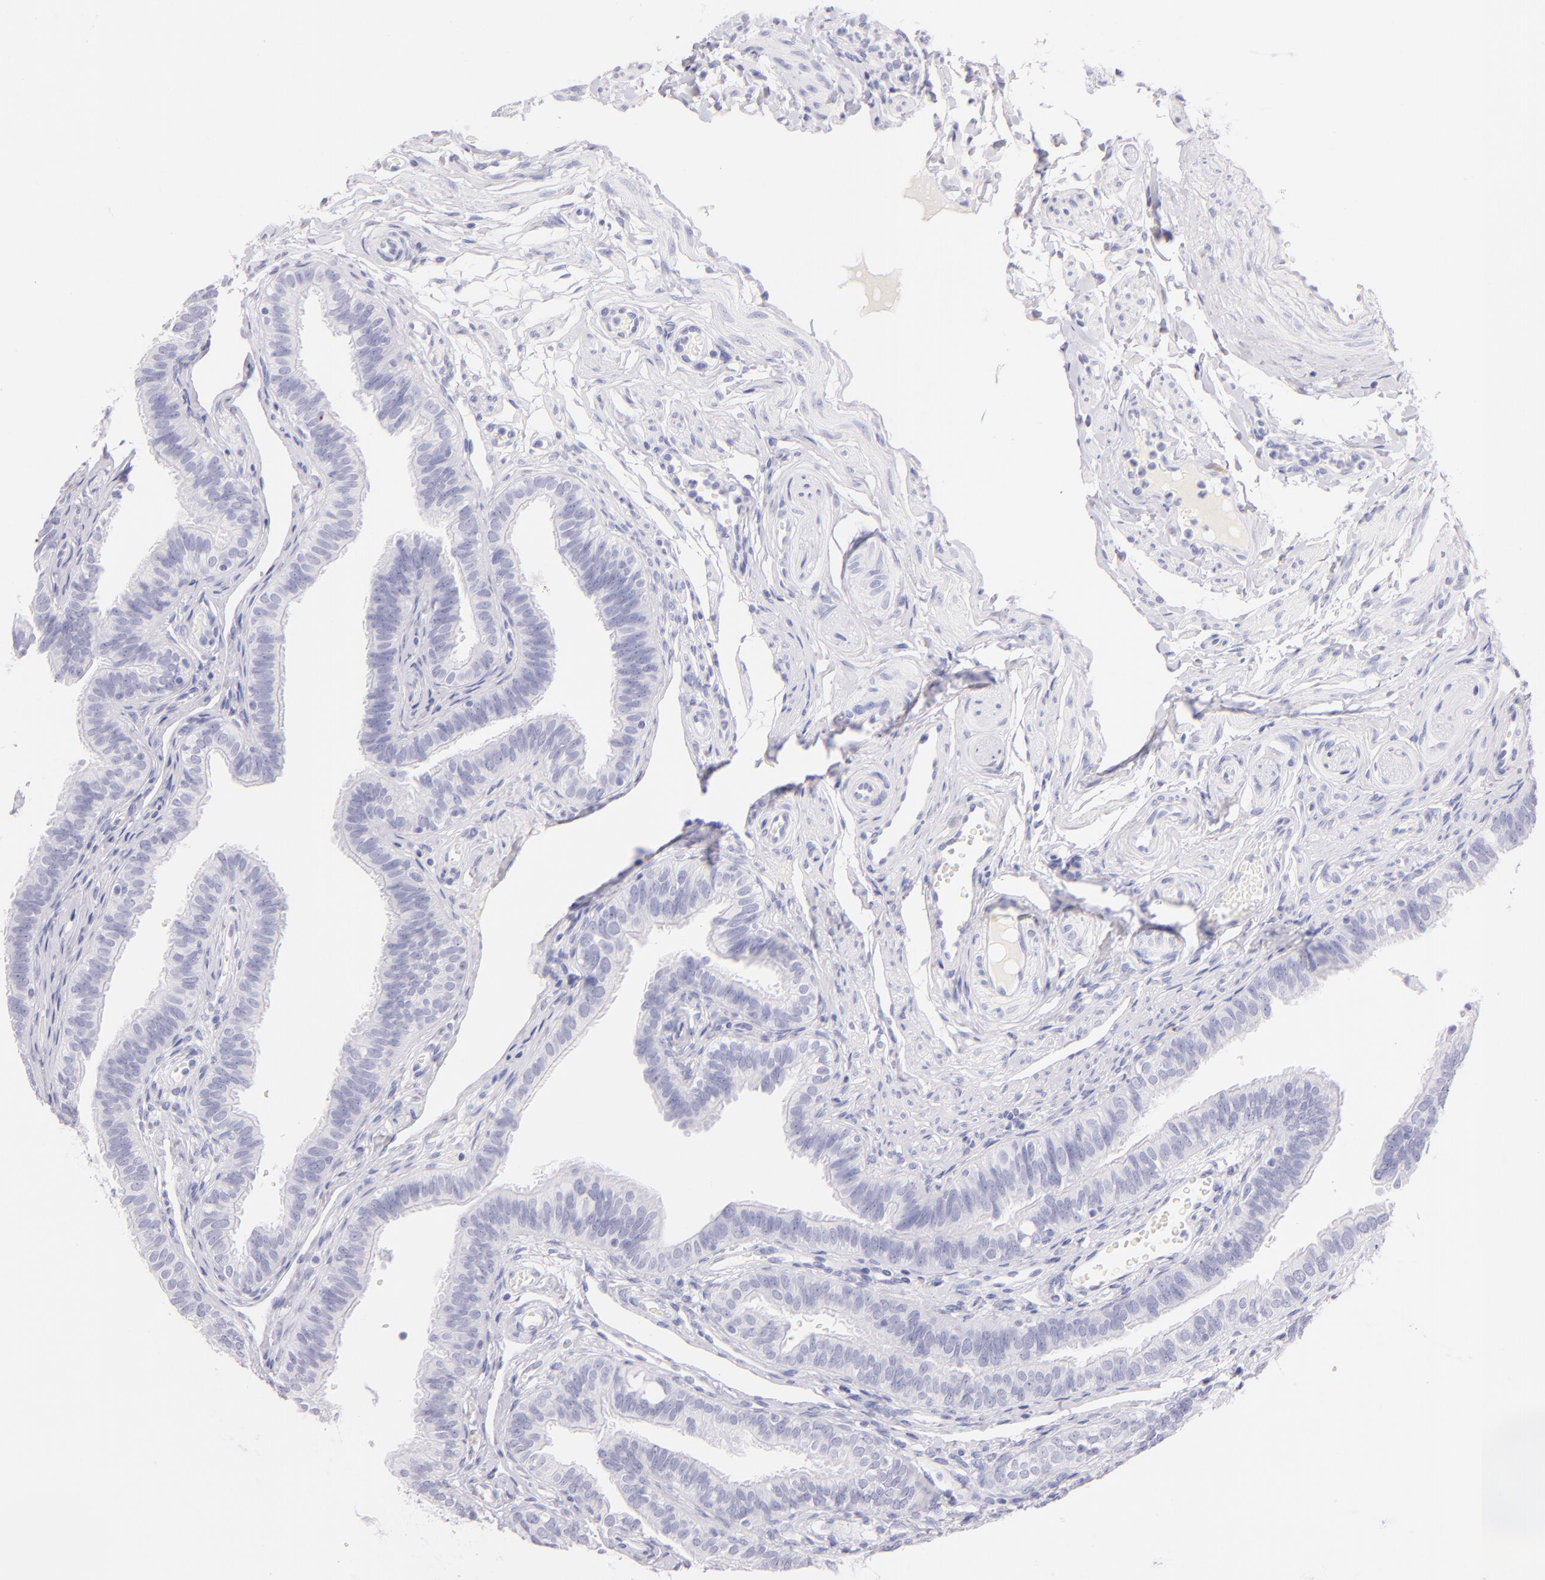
{"staining": {"intensity": "negative", "quantity": "none", "location": "none"}, "tissue": "fallopian tube", "cell_type": "Glandular cells", "image_type": "normal", "snomed": [{"axis": "morphology", "description": "Normal tissue, NOS"}, {"axis": "morphology", "description": "Dermoid, NOS"}, {"axis": "topography", "description": "Fallopian tube"}], "caption": "This is a photomicrograph of immunohistochemistry (IHC) staining of unremarkable fallopian tube, which shows no positivity in glandular cells. Nuclei are stained in blue.", "gene": "SDC1", "patient": {"sex": "female", "age": 33}}